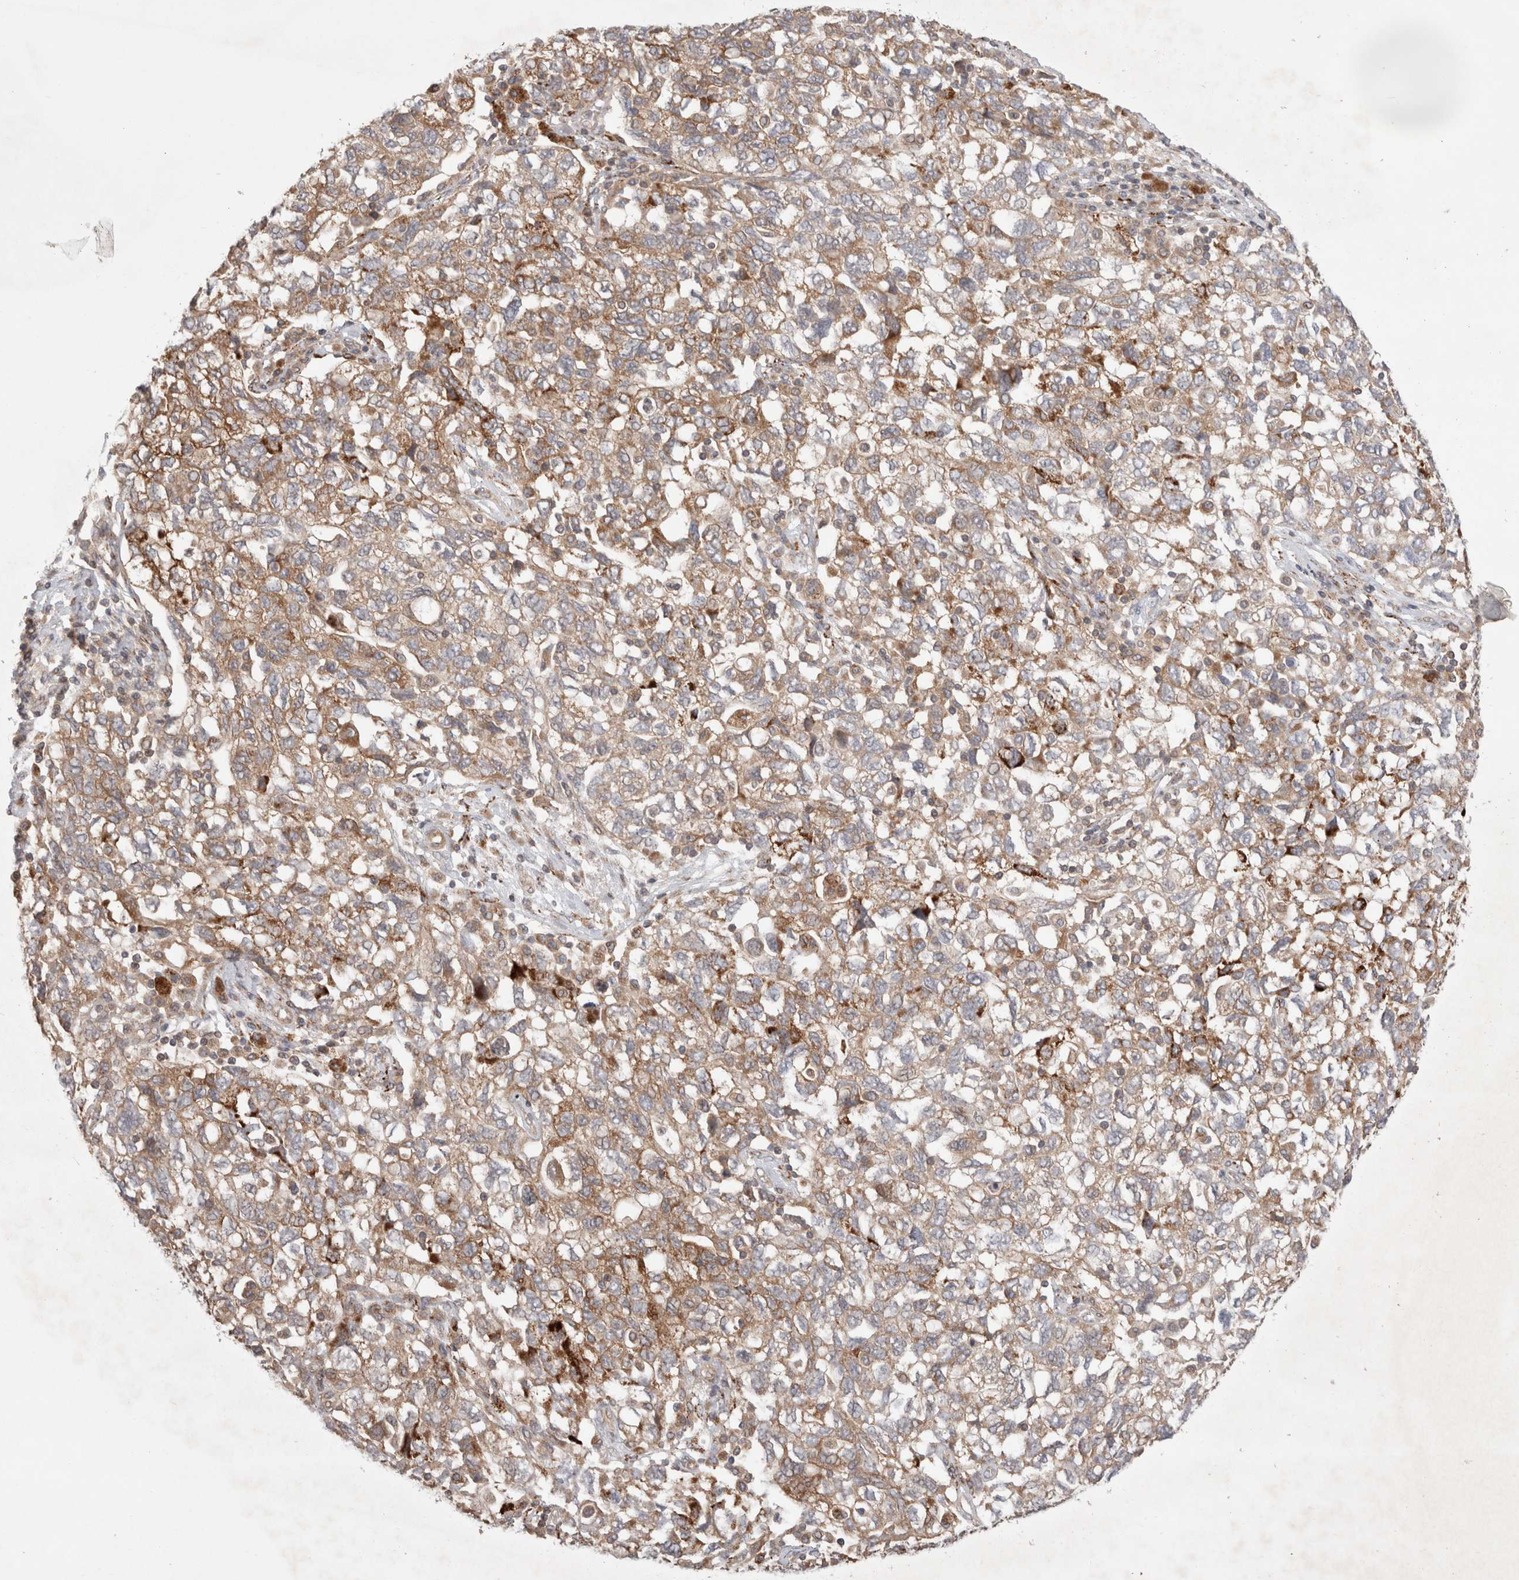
{"staining": {"intensity": "weak", "quantity": ">75%", "location": "cytoplasmic/membranous"}, "tissue": "ovarian cancer", "cell_type": "Tumor cells", "image_type": "cancer", "snomed": [{"axis": "morphology", "description": "Carcinoma, NOS"}, {"axis": "morphology", "description": "Cystadenocarcinoma, serous, NOS"}, {"axis": "topography", "description": "Ovary"}], "caption": "Protein staining of ovarian cancer tissue reveals weak cytoplasmic/membranous positivity in approximately >75% of tumor cells.", "gene": "HROB", "patient": {"sex": "female", "age": 69}}